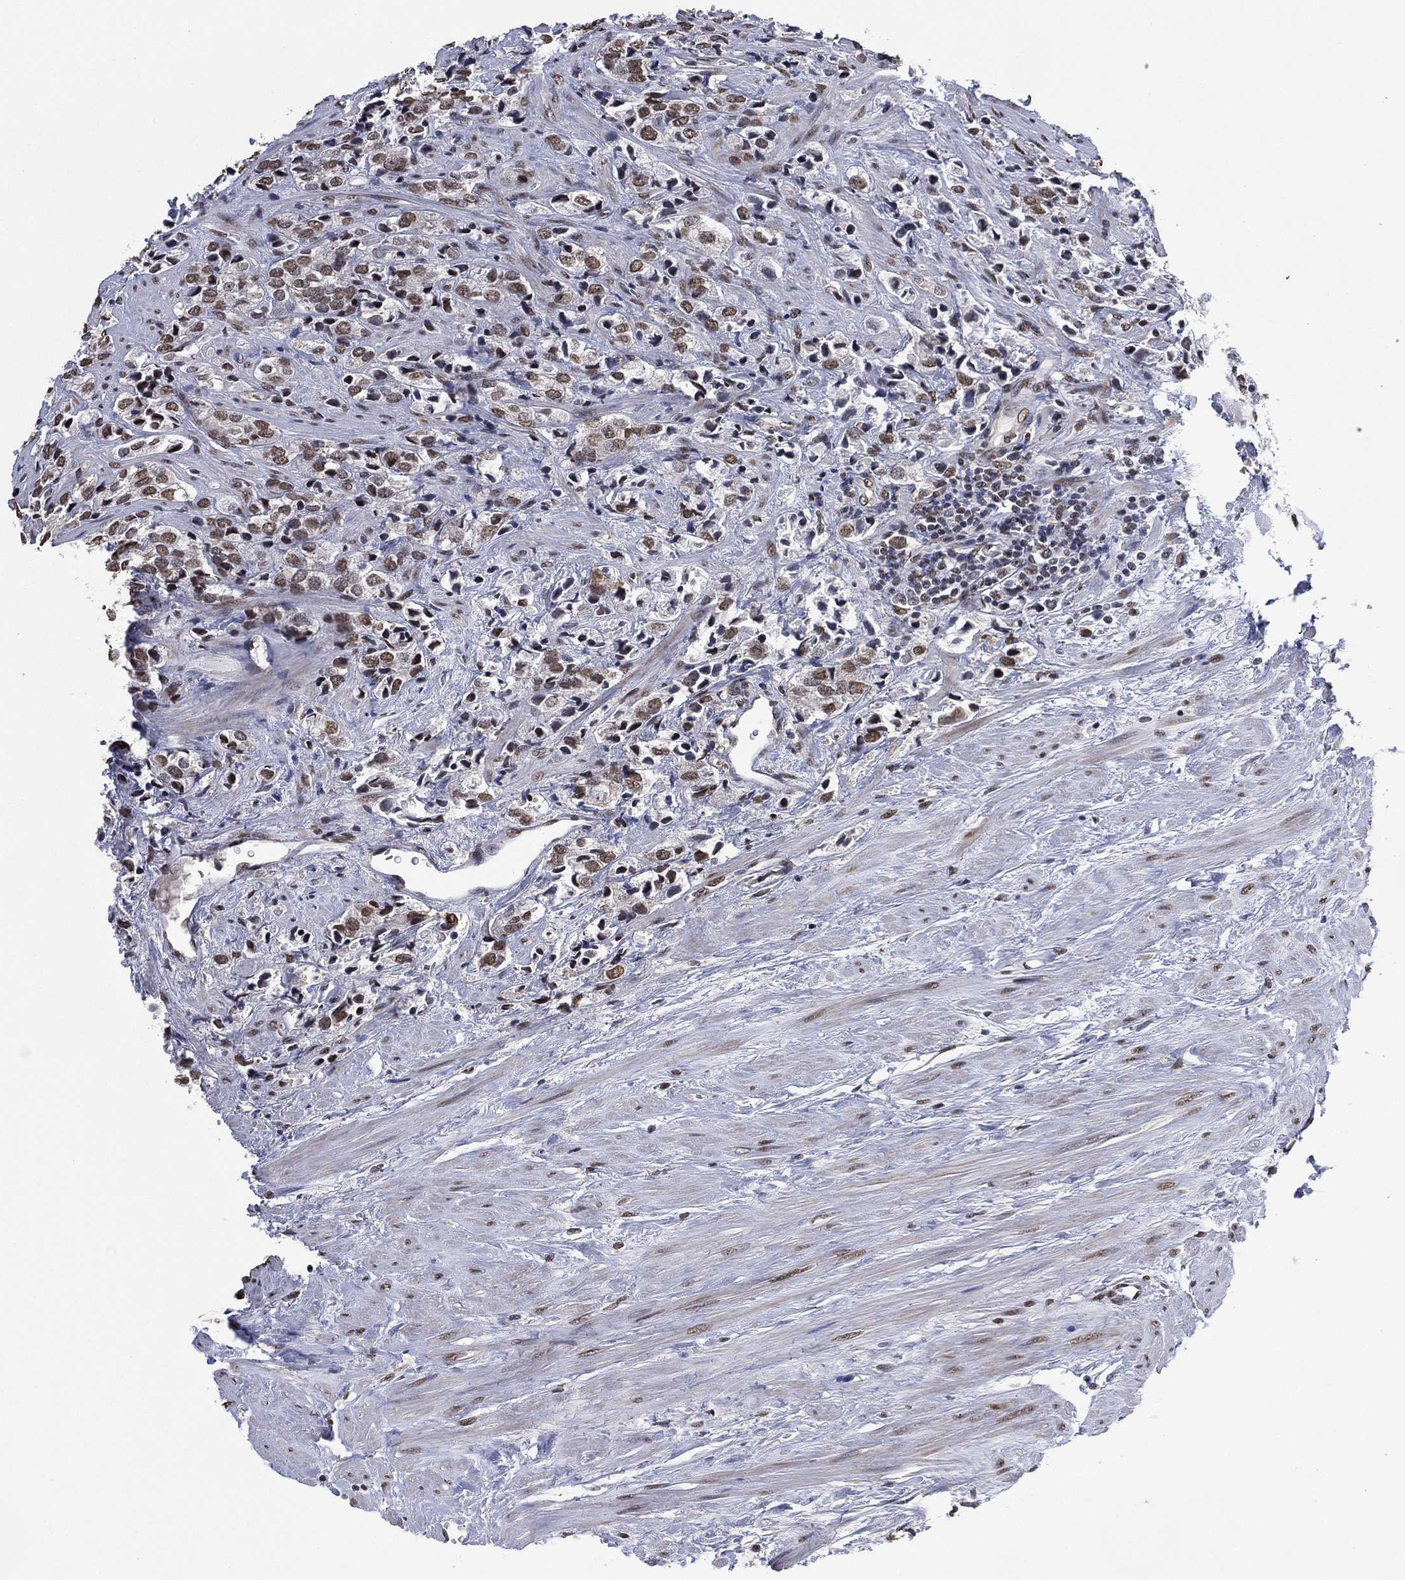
{"staining": {"intensity": "weak", "quantity": "25%-75%", "location": "nuclear"}, "tissue": "prostate cancer", "cell_type": "Tumor cells", "image_type": "cancer", "snomed": [{"axis": "morphology", "description": "Adenocarcinoma, NOS"}, {"axis": "topography", "description": "Prostate and seminal vesicle, NOS"}], "caption": "The histopathology image demonstrates a brown stain indicating the presence of a protein in the nuclear of tumor cells in prostate cancer (adenocarcinoma).", "gene": "EHMT1", "patient": {"sex": "male", "age": 63}}